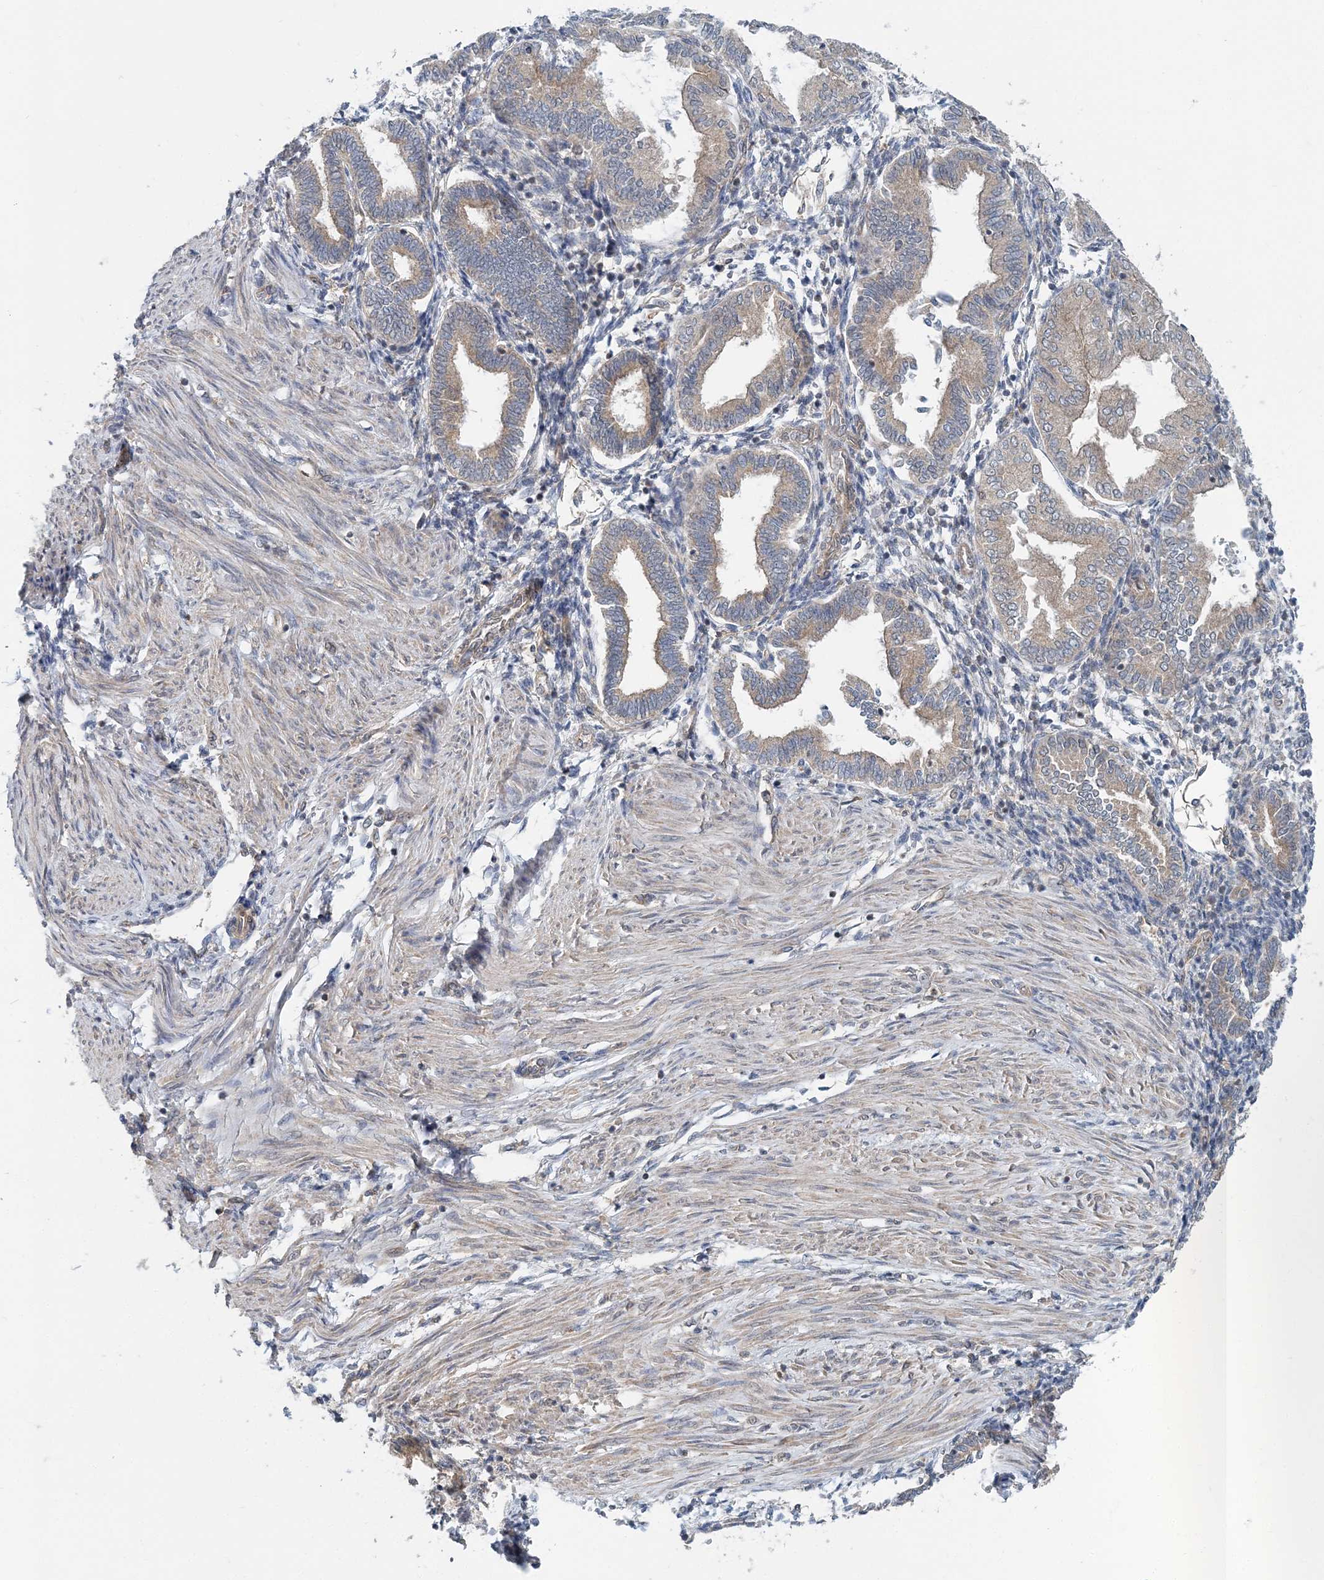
{"staining": {"intensity": "negative", "quantity": "none", "location": "none"}, "tissue": "endometrium", "cell_type": "Cells in endometrial stroma", "image_type": "normal", "snomed": [{"axis": "morphology", "description": "Normal tissue, NOS"}, {"axis": "topography", "description": "Endometrium"}], "caption": "Immunohistochemistry image of unremarkable endometrium: endometrium stained with DAB demonstrates no significant protein expression in cells in endometrial stroma.", "gene": "MOB4", "patient": {"sex": "female", "age": 53}}